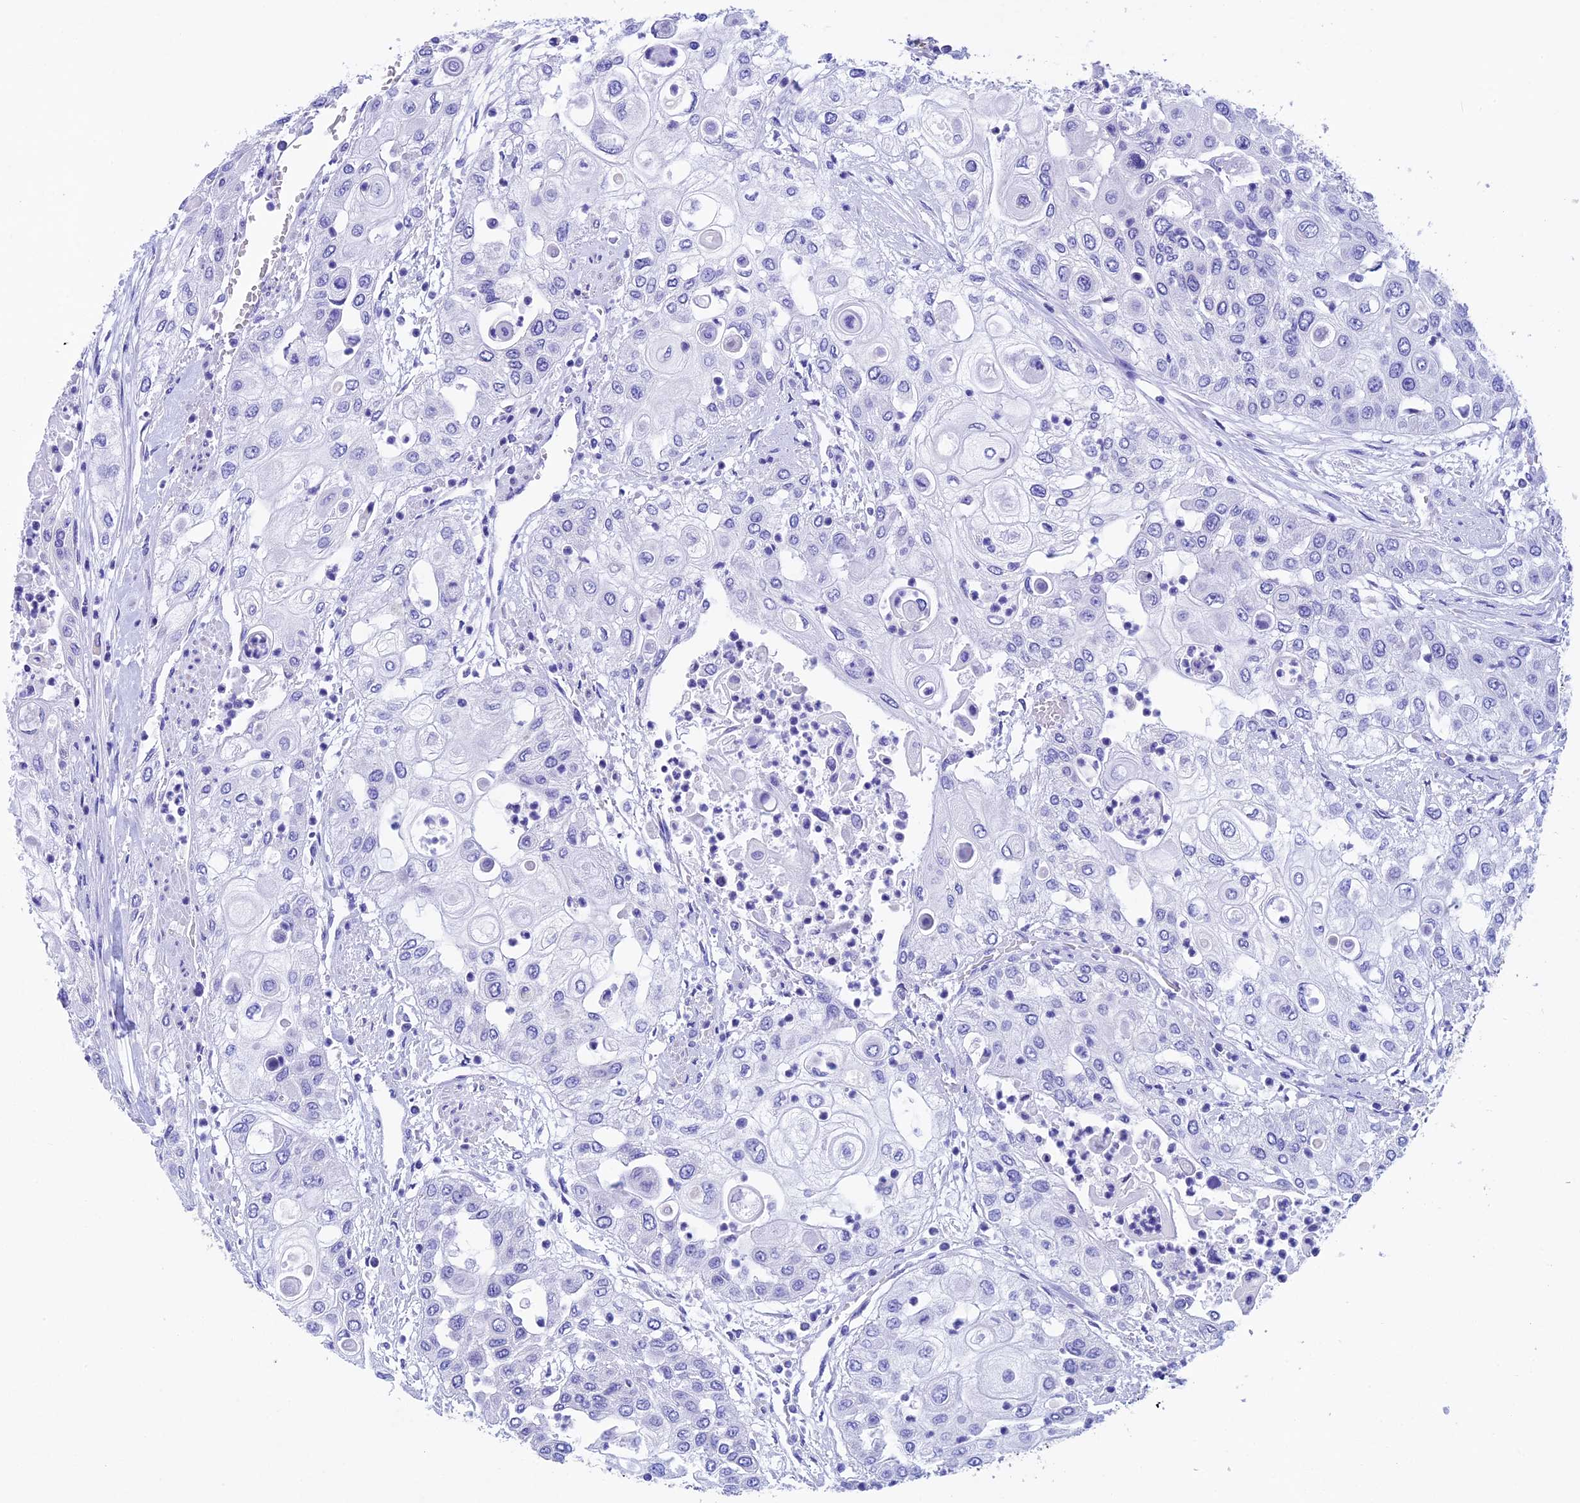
{"staining": {"intensity": "negative", "quantity": "none", "location": "none"}, "tissue": "urothelial cancer", "cell_type": "Tumor cells", "image_type": "cancer", "snomed": [{"axis": "morphology", "description": "Urothelial carcinoma, High grade"}, {"axis": "topography", "description": "Urinary bladder"}], "caption": "The histopathology image demonstrates no significant positivity in tumor cells of urothelial cancer.", "gene": "SLC8B1", "patient": {"sex": "female", "age": 79}}